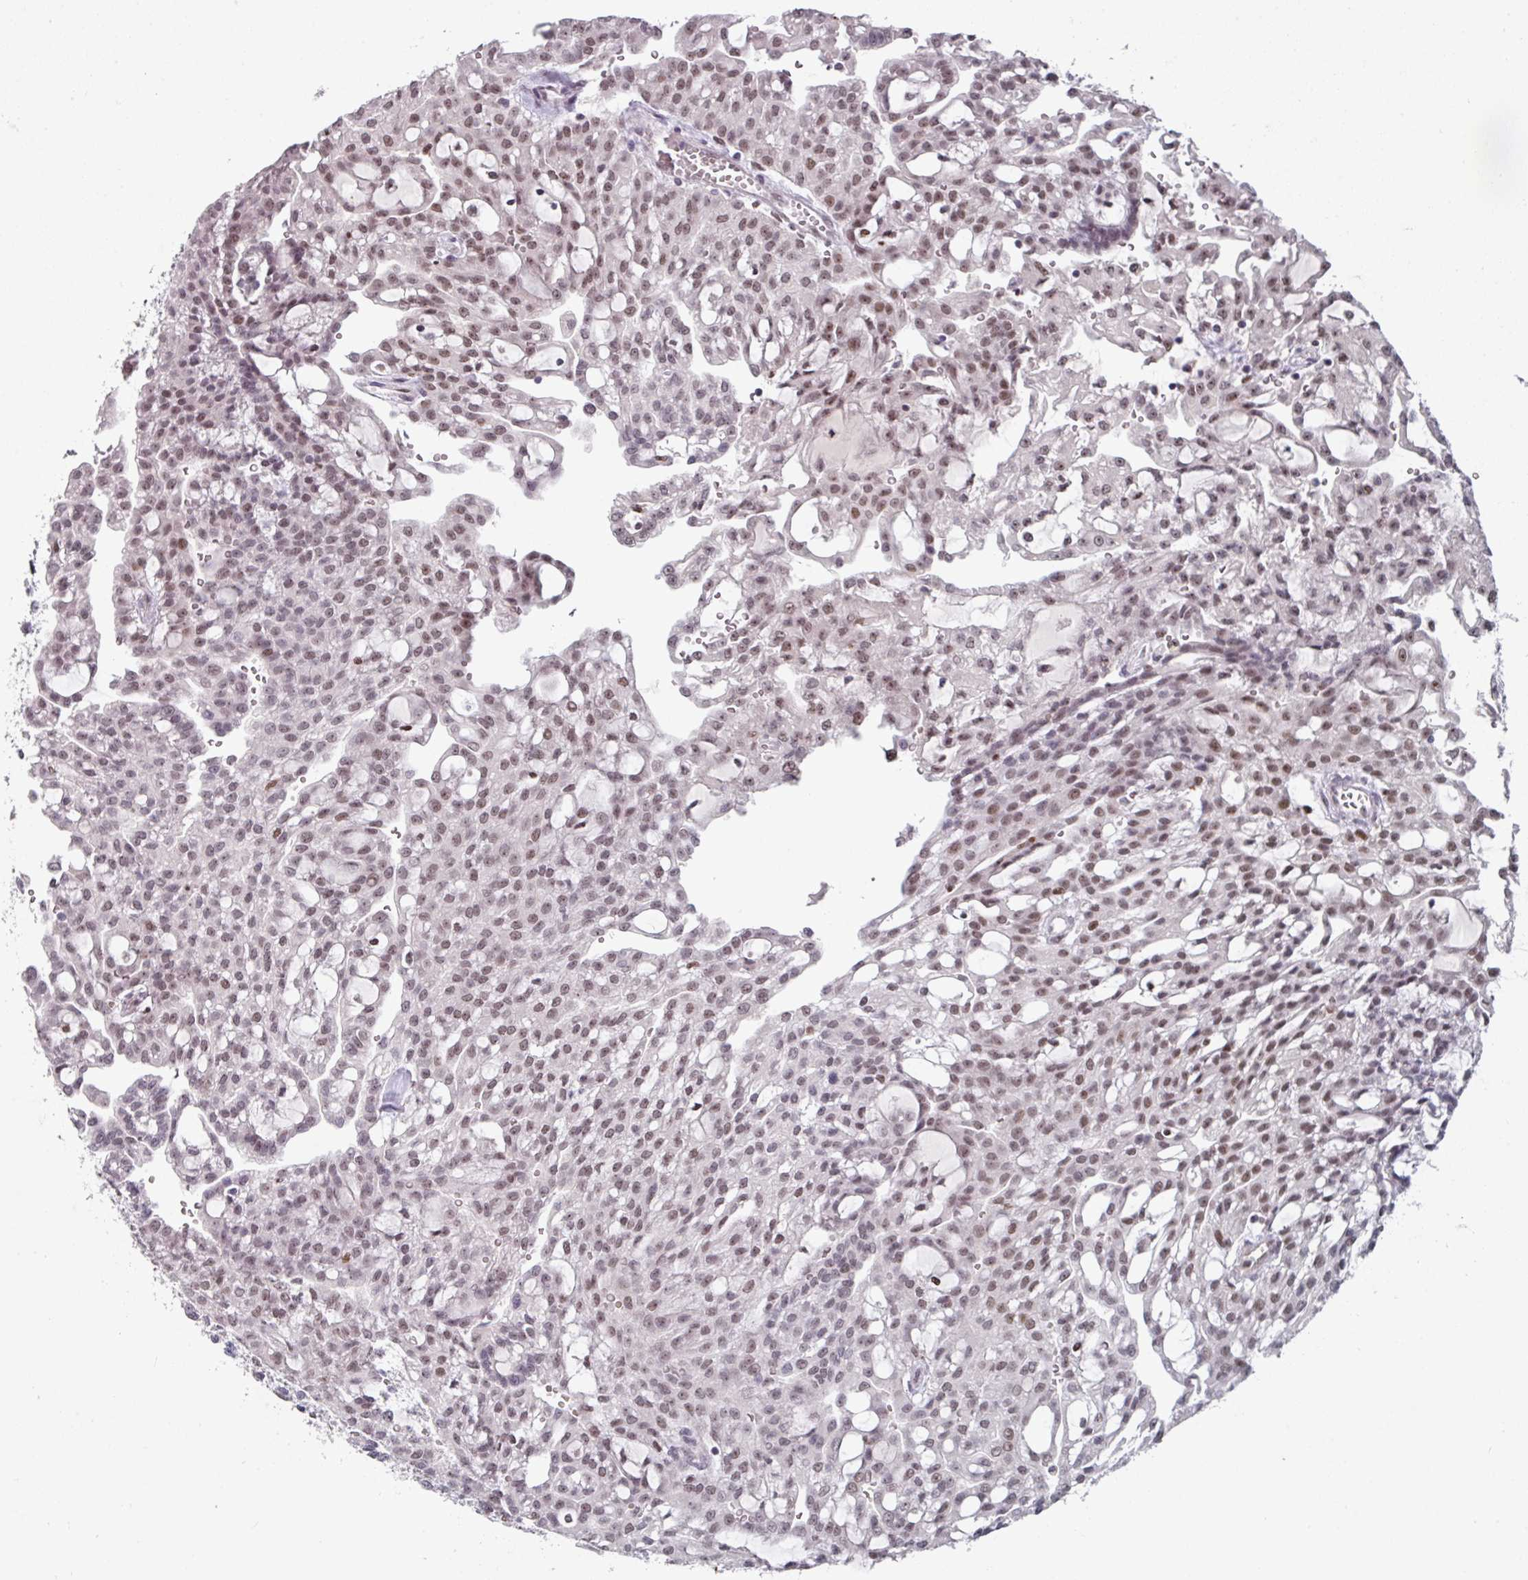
{"staining": {"intensity": "moderate", "quantity": "25%-75%", "location": "nuclear"}, "tissue": "renal cancer", "cell_type": "Tumor cells", "image_type": "cancer", "snomed": [{"axis": "morphology", "description": "Adenocarcinoma, NOS"}, {"axis": "topography", "description": "Kidney"}], "caption": "Tumor cells exhibit moderate nuclear staining in approximately 25%-75% of cells in renal adenocarcinoma.", "gene": "RAD50", "patient": {"sex": "male", "age": 63}}